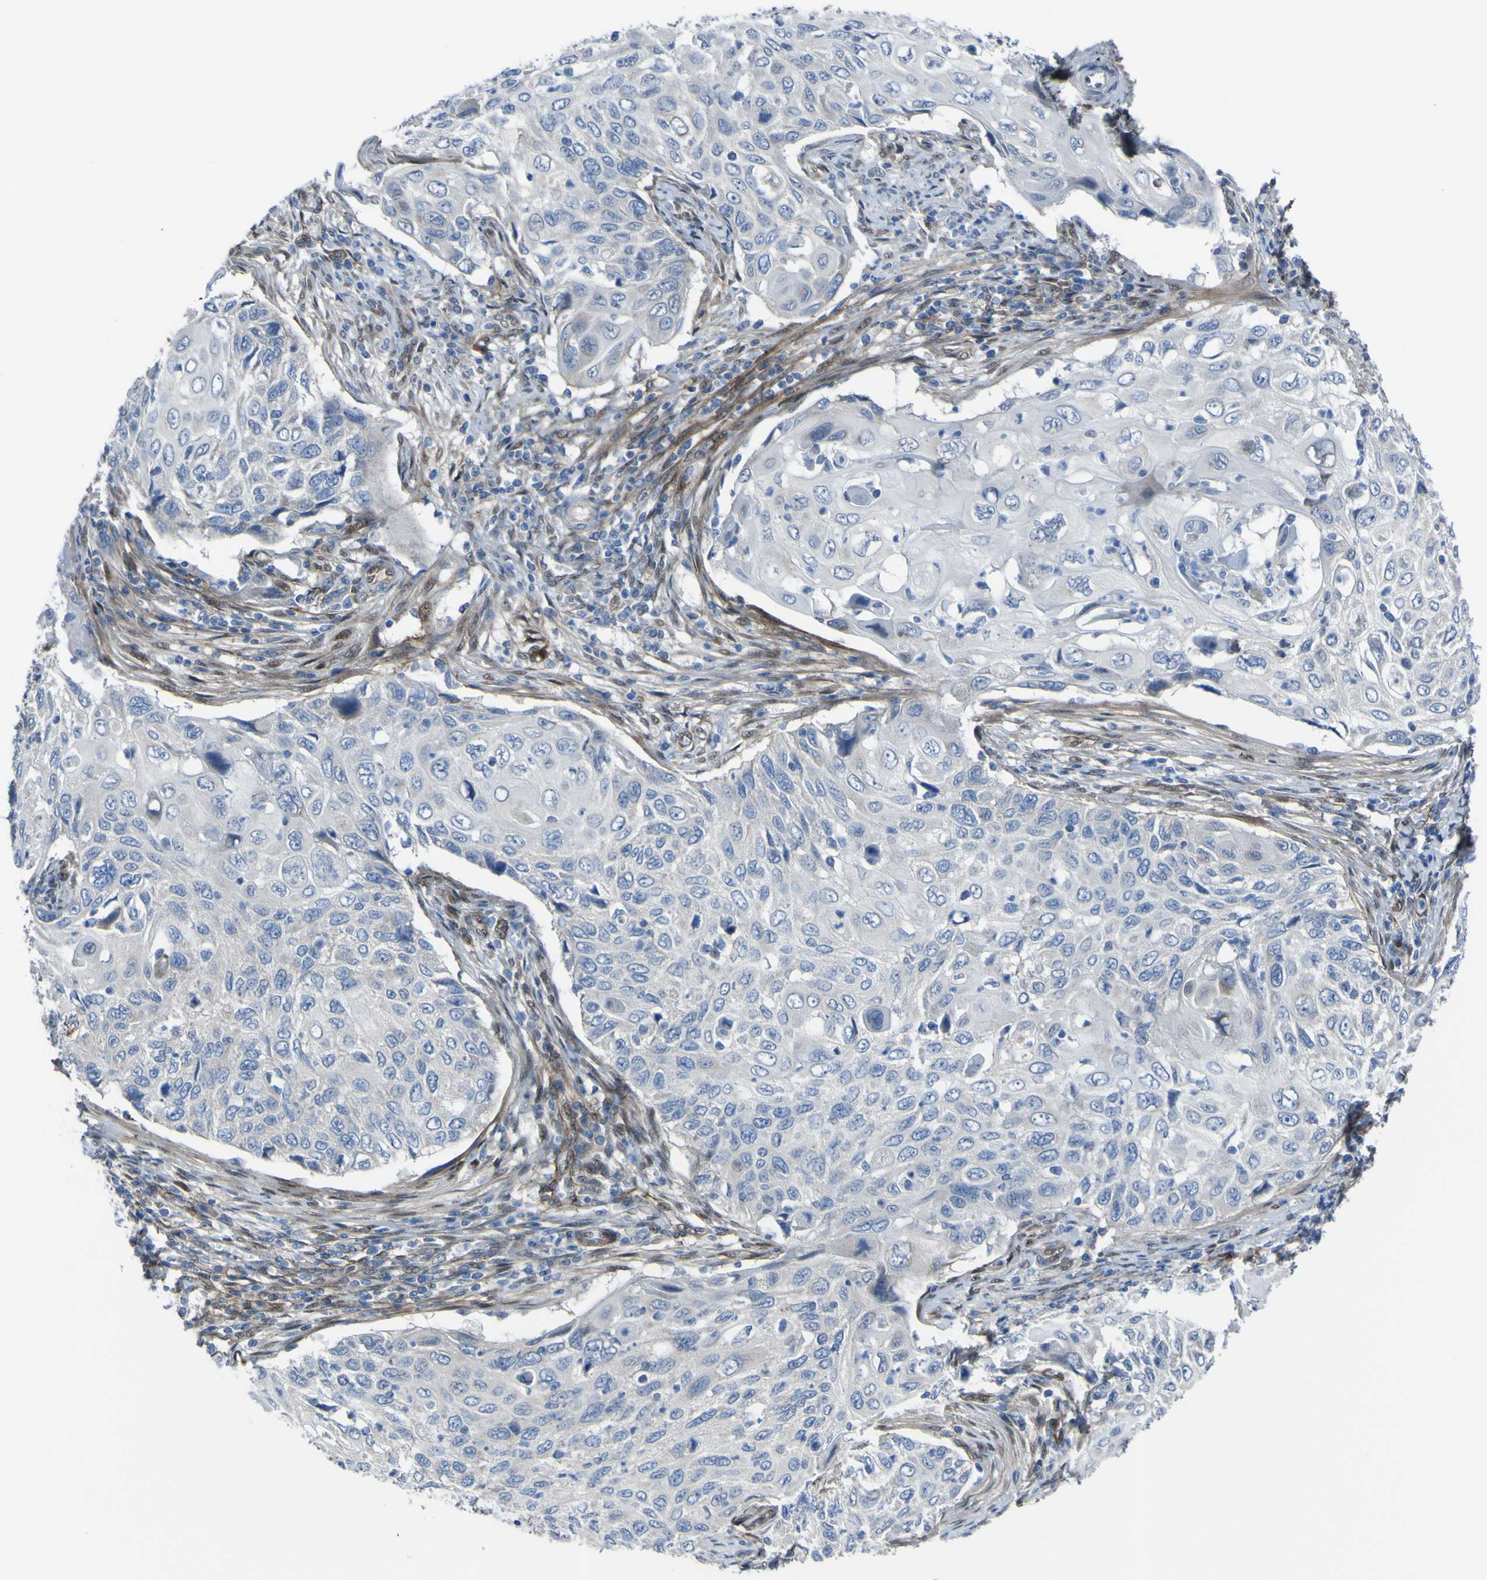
{"staining": {"intensity": "negative", "quantity": "none", "location": "none"}, "tissue": "cervical cancer", "cell_type": "Tumor cells", "image_type": "cancer", "snomed": [{"axis": "morphology", "description": "Squamous cell carcinoma, NOS"}, {"axis": "topography", "description": "Cervix"}], "caption": "High magnification brightfield microscopy of cervical cancer (squamous cell carcinoma) stained with DAB (3,3'-diaminobenzidine) (brown) and counterstained with hematoxylin (blue): tumor cells show no significant expression.", "gene": "LRRN1", "patient": {"sex": "female", "age": 70}}